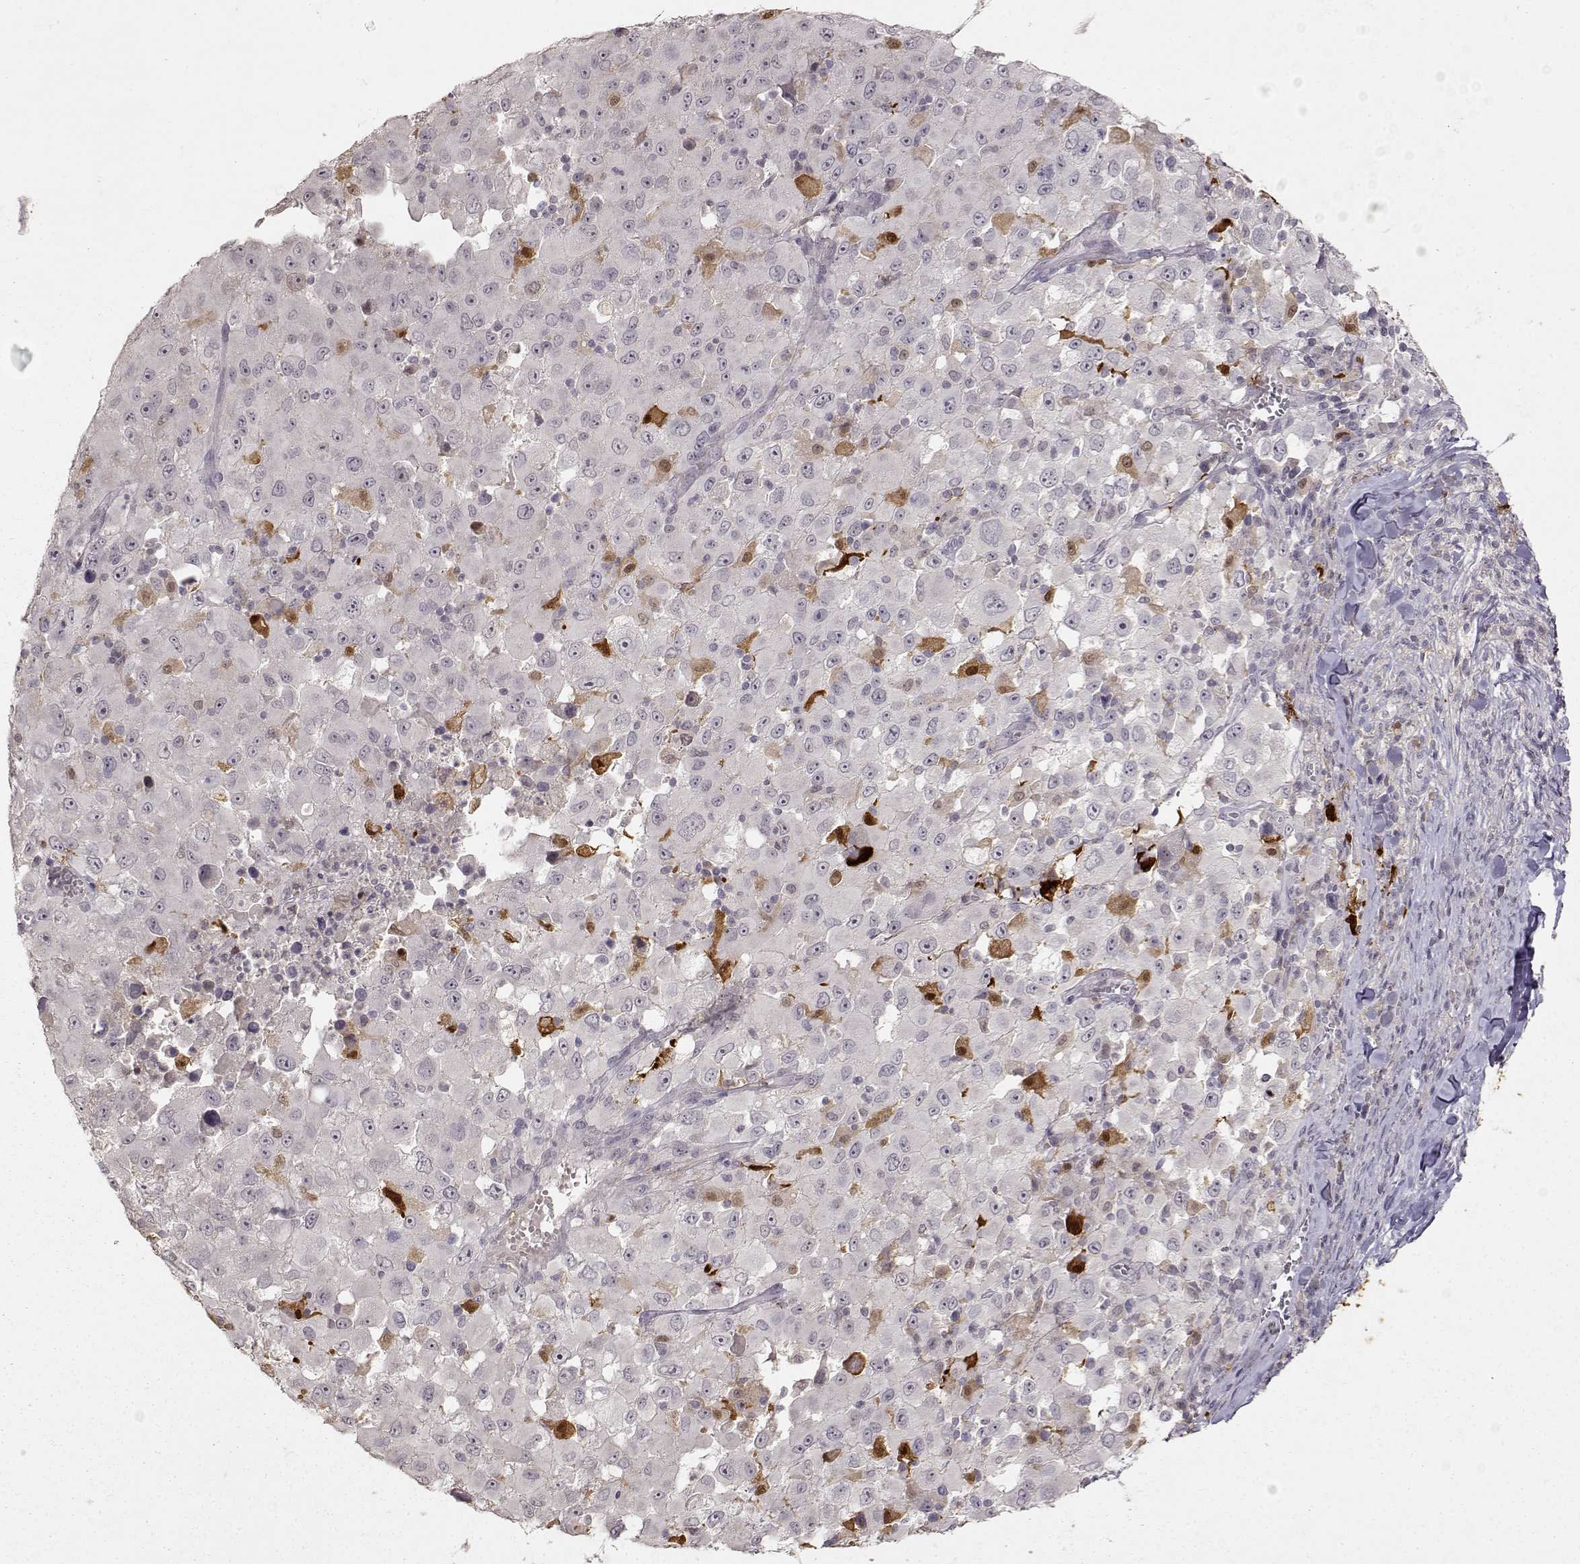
{"staining": {"intensity": "negative", "quantity": "none", "location": "none"}, "tissue": "melanoma", "cell_type": "Tumor cells", "image_type": "cancer", "snomed": [{"axis": "morphology", "description": "Malignant melanoma, Metastatic site"}, {"axis": "topography", "description": "Soft tissue"}], "caption": "Micrograph shows no significant protein staining in tumor cells of melanoma.", "gene": "S100B", "patient": {"sex": "male", "age": 50}}